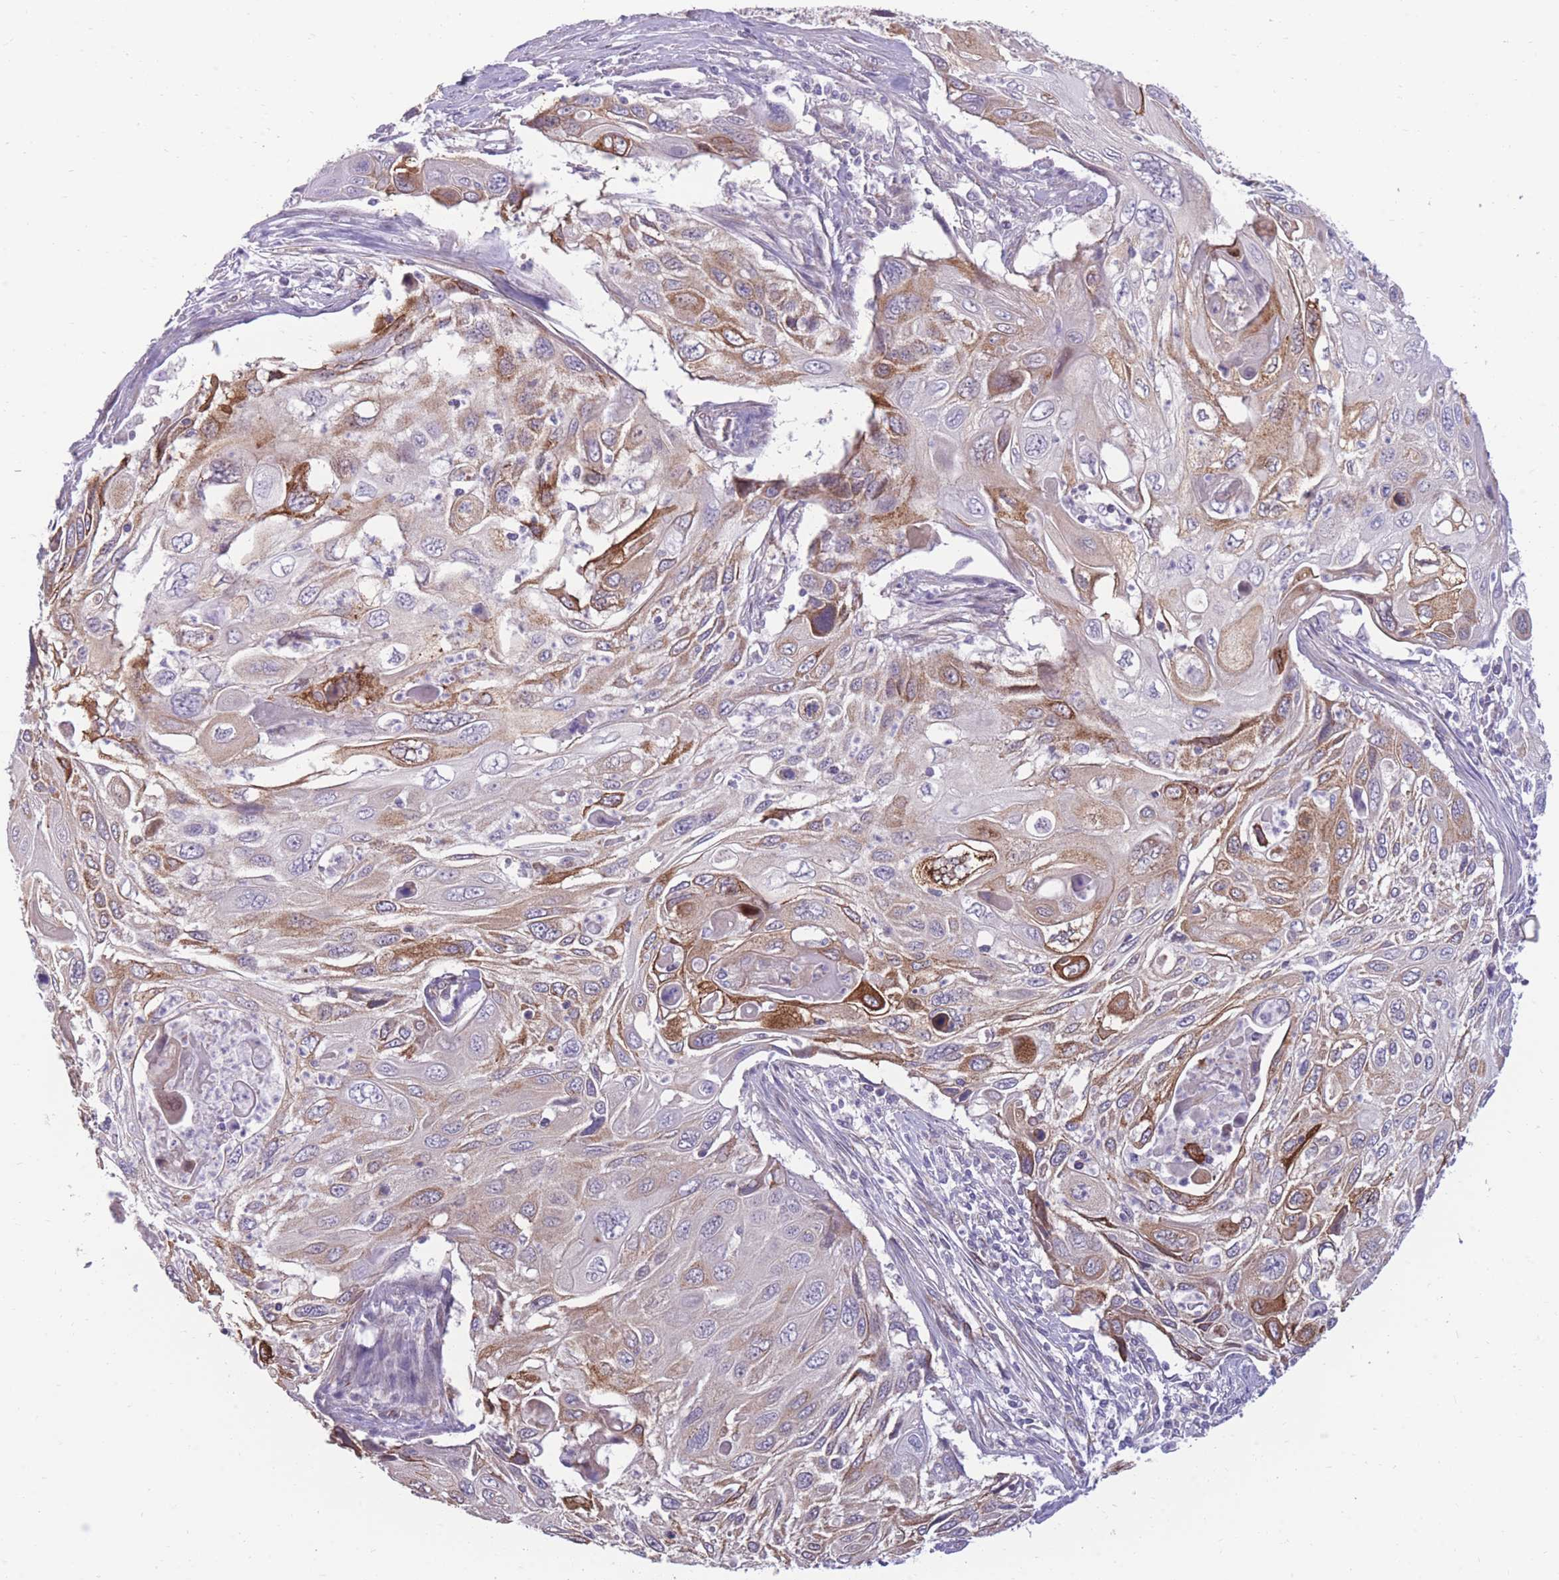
{"staining": {"intensity": "strong", "quantity": "<25%", "location": "cytoplasmic/membranous"}, "tissue": "cervical cancer", "cell_type": "Tumor cells", "image_type": "cancer", "snomed": [{"axis": "morphology", "description": "Squamous cell carcinoma, NOS"}, {"axis": "topography", "description": "Cervix"}], "caption": "About <25% of tumor cells in human squamous cell carcinoma (cervical) exhibit strong cytoplasmic/membranous protein staining as visualized by brown immunohistochemical staining.", "gene": "RGS11", "patient": {"sex": "female", "age": 70}}